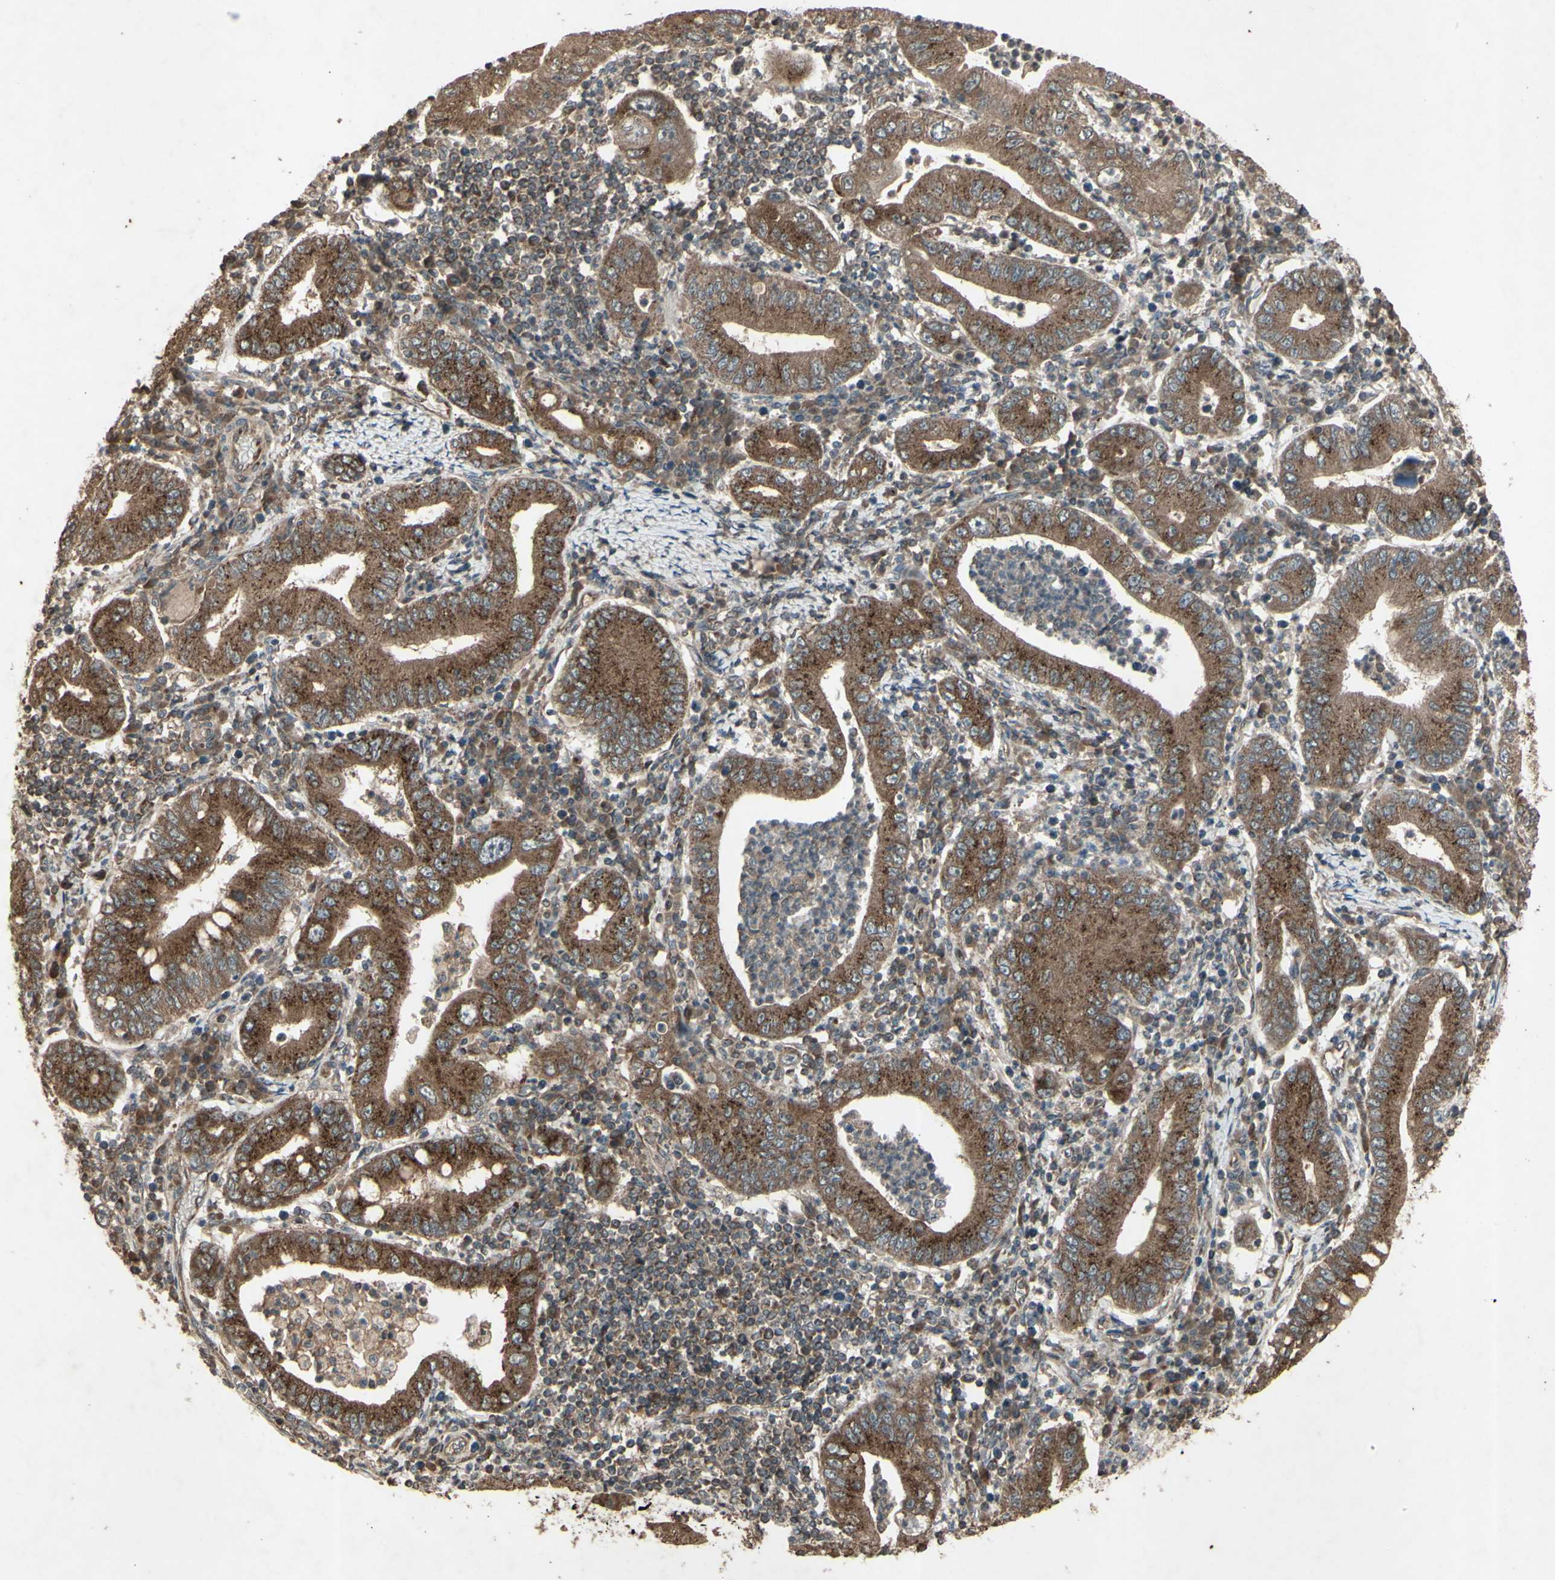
{"staining": {"intensity": "strong", "quantity": ">75%", "location": "cytoplasmic/membranous"}, "tissue": "stomach cancer", "cell_type": "Tumor cells", "image_type": "cancer", "snomed": [{"axis": "morphology", "description": "Normal tissue, NOS"}, {"axis": "morphology", "description": "Adenocarcinoma, NOS"}, {"axis": "topography", "description": "Esophagus"}, {"axis": "topography", "description": "Stomach, upper"}, {"axis": "topography", "description": "Peripheral nerve tissue"}], "caption": "Immunohistochemistry (IHC) (DAB) staining of stomach cancer (adenocarcinoma) shows strong cytoplasmic/membranous protein staining in about >75% of tumor cells. The staining was performed using DAB (3,3'-diaminobenzidine) to visualize the protein expression in brown, while the nuclei were stained in blue with hematoxylin (Magnification: 20x).", "gene": "AP1G1", "patient": {"sex": "male", "age": 62}}